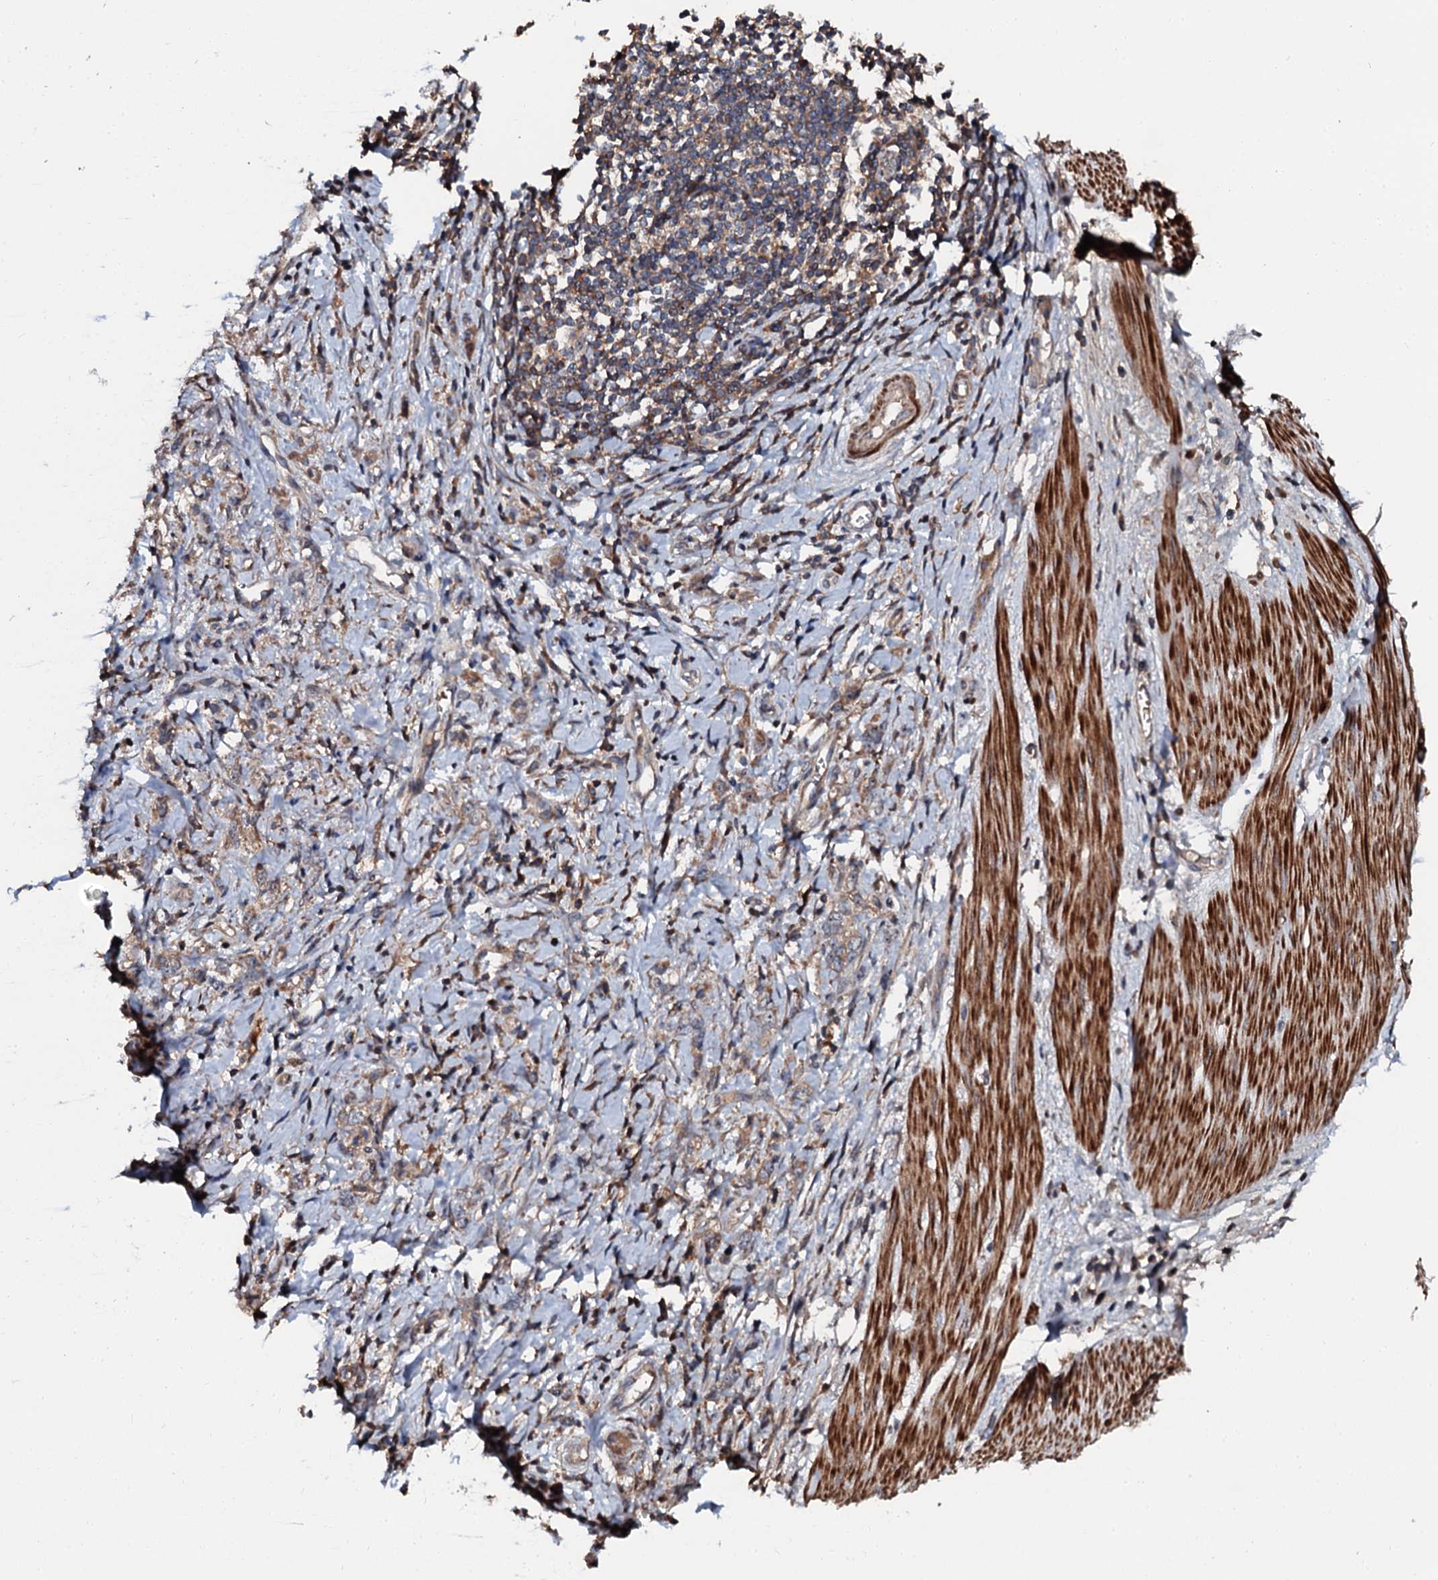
{"staining": {"intensity": "weak", "quantity": "25%-75%", "location": "cytoplasmic/membranous"}, "tissue": "stomach cancer", "cell_type": "Tumor cells", "image_type": "cancer", "snomed": [{"axis": "morphology", "description": "Adenocarcinoma, NOS"}, {"axis": "topography", "description": "Stomach"}], "caption": "Protein expression analysis of human stomach cancer (adenocarcinoma) reveals weak cytoplasmic/membranous expression in about 25%-75% of tumor cells. (IHC, brightfield microscopy, high magnification).", "gene": "N4BP1", "patient": {"sex": "female", "age": 76}}